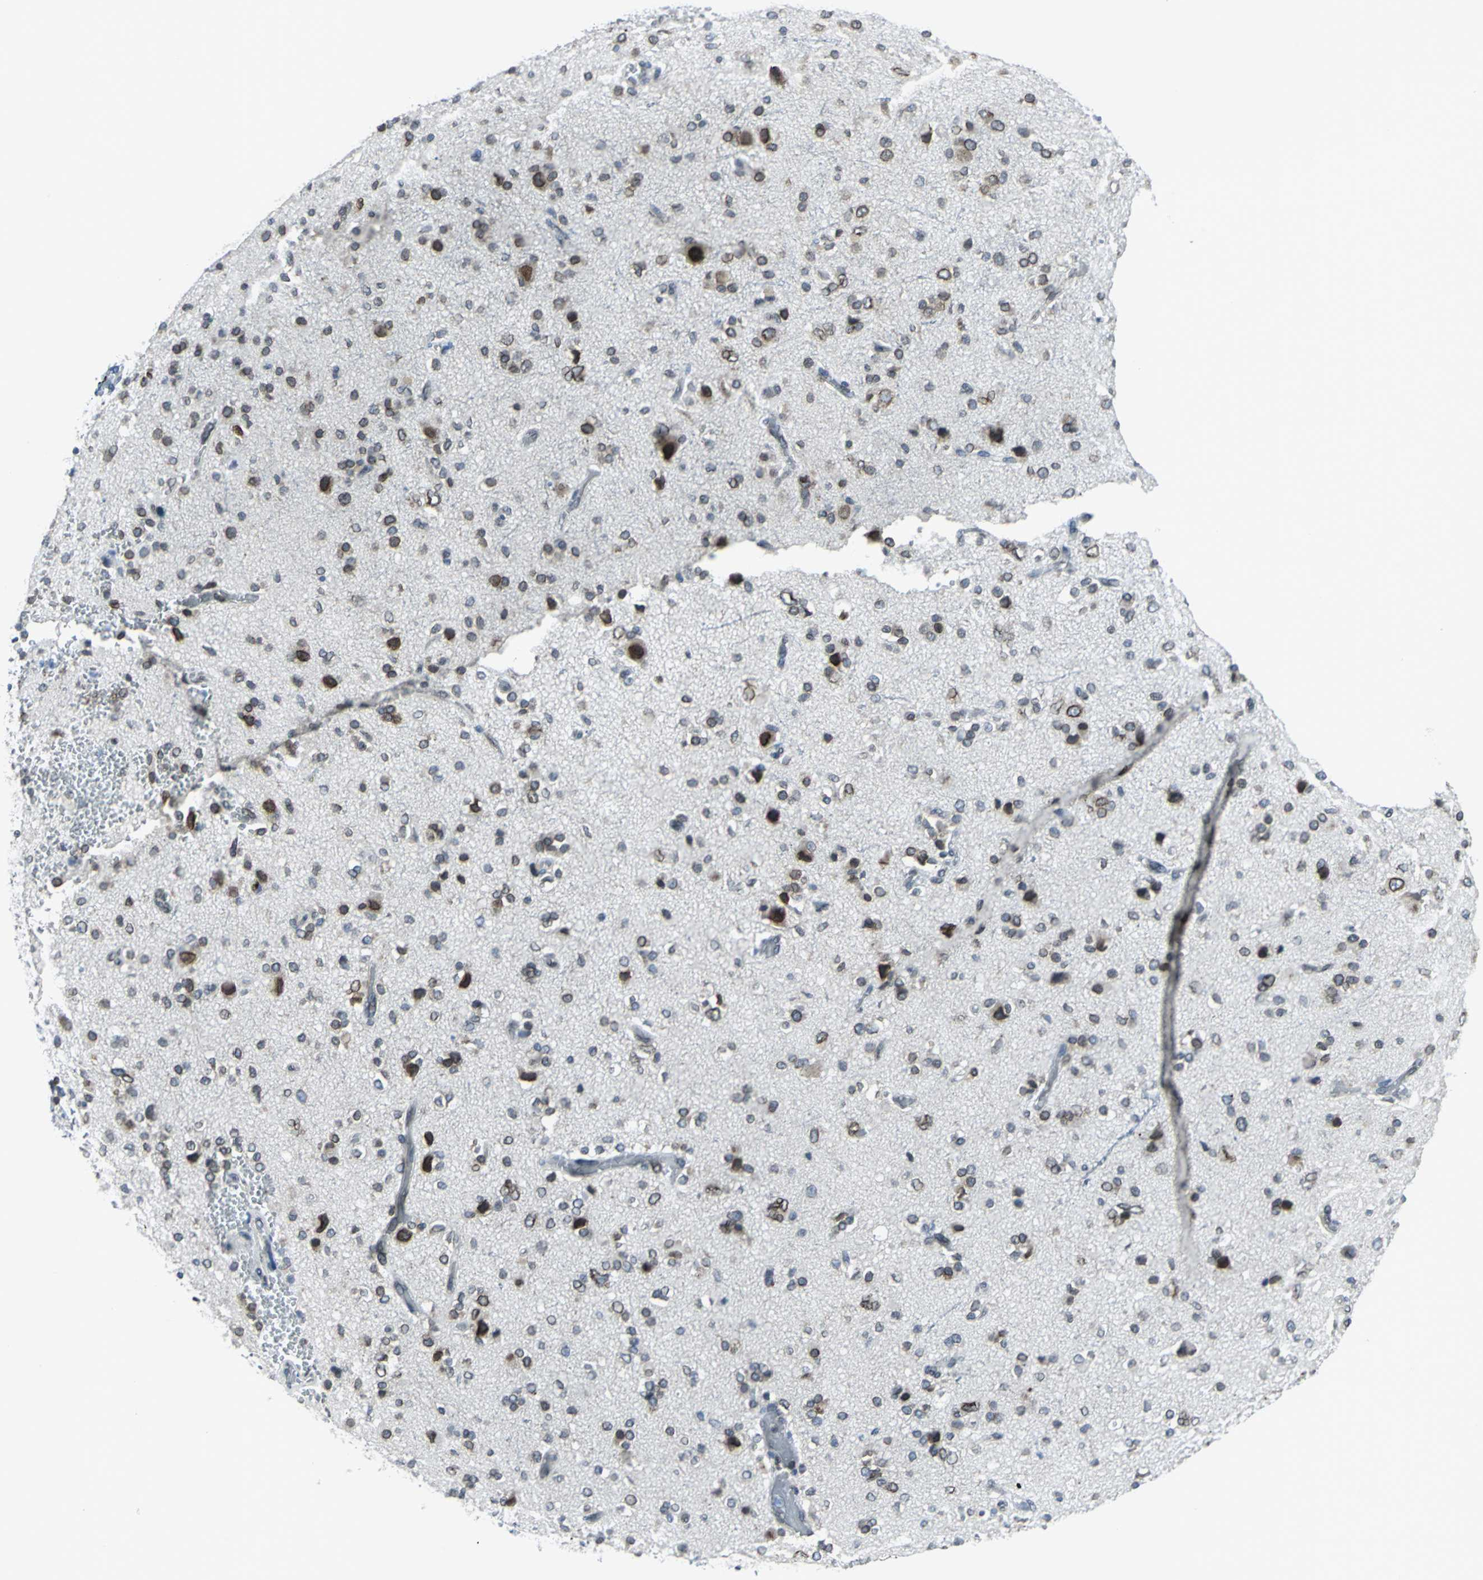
{"staining": {"intensity": "strong", "quantity": "25%-75%", "location": "cytoplasmic/membranous,nuclear"}, "tissue": "glioma", "cell_type": "Tumor cells", "image_type": "cancer", "snomed": [{"axis": "morphology", "description": "Glioma, malignant, High grade"}, {"axis": "topography", "description": "Brain"}], "caption": "Protein expression analysis of human glioma reveals strong cytoplasmic/membranous and nuclear positivity in about 25%-75% of tumor cells. (DAB (3,3'-diaminobenzidine) = brown stain, brightfield microscopy at high magnification).", "gene": "SNUPN", "patient": {"sex": "male", "age": 47}}